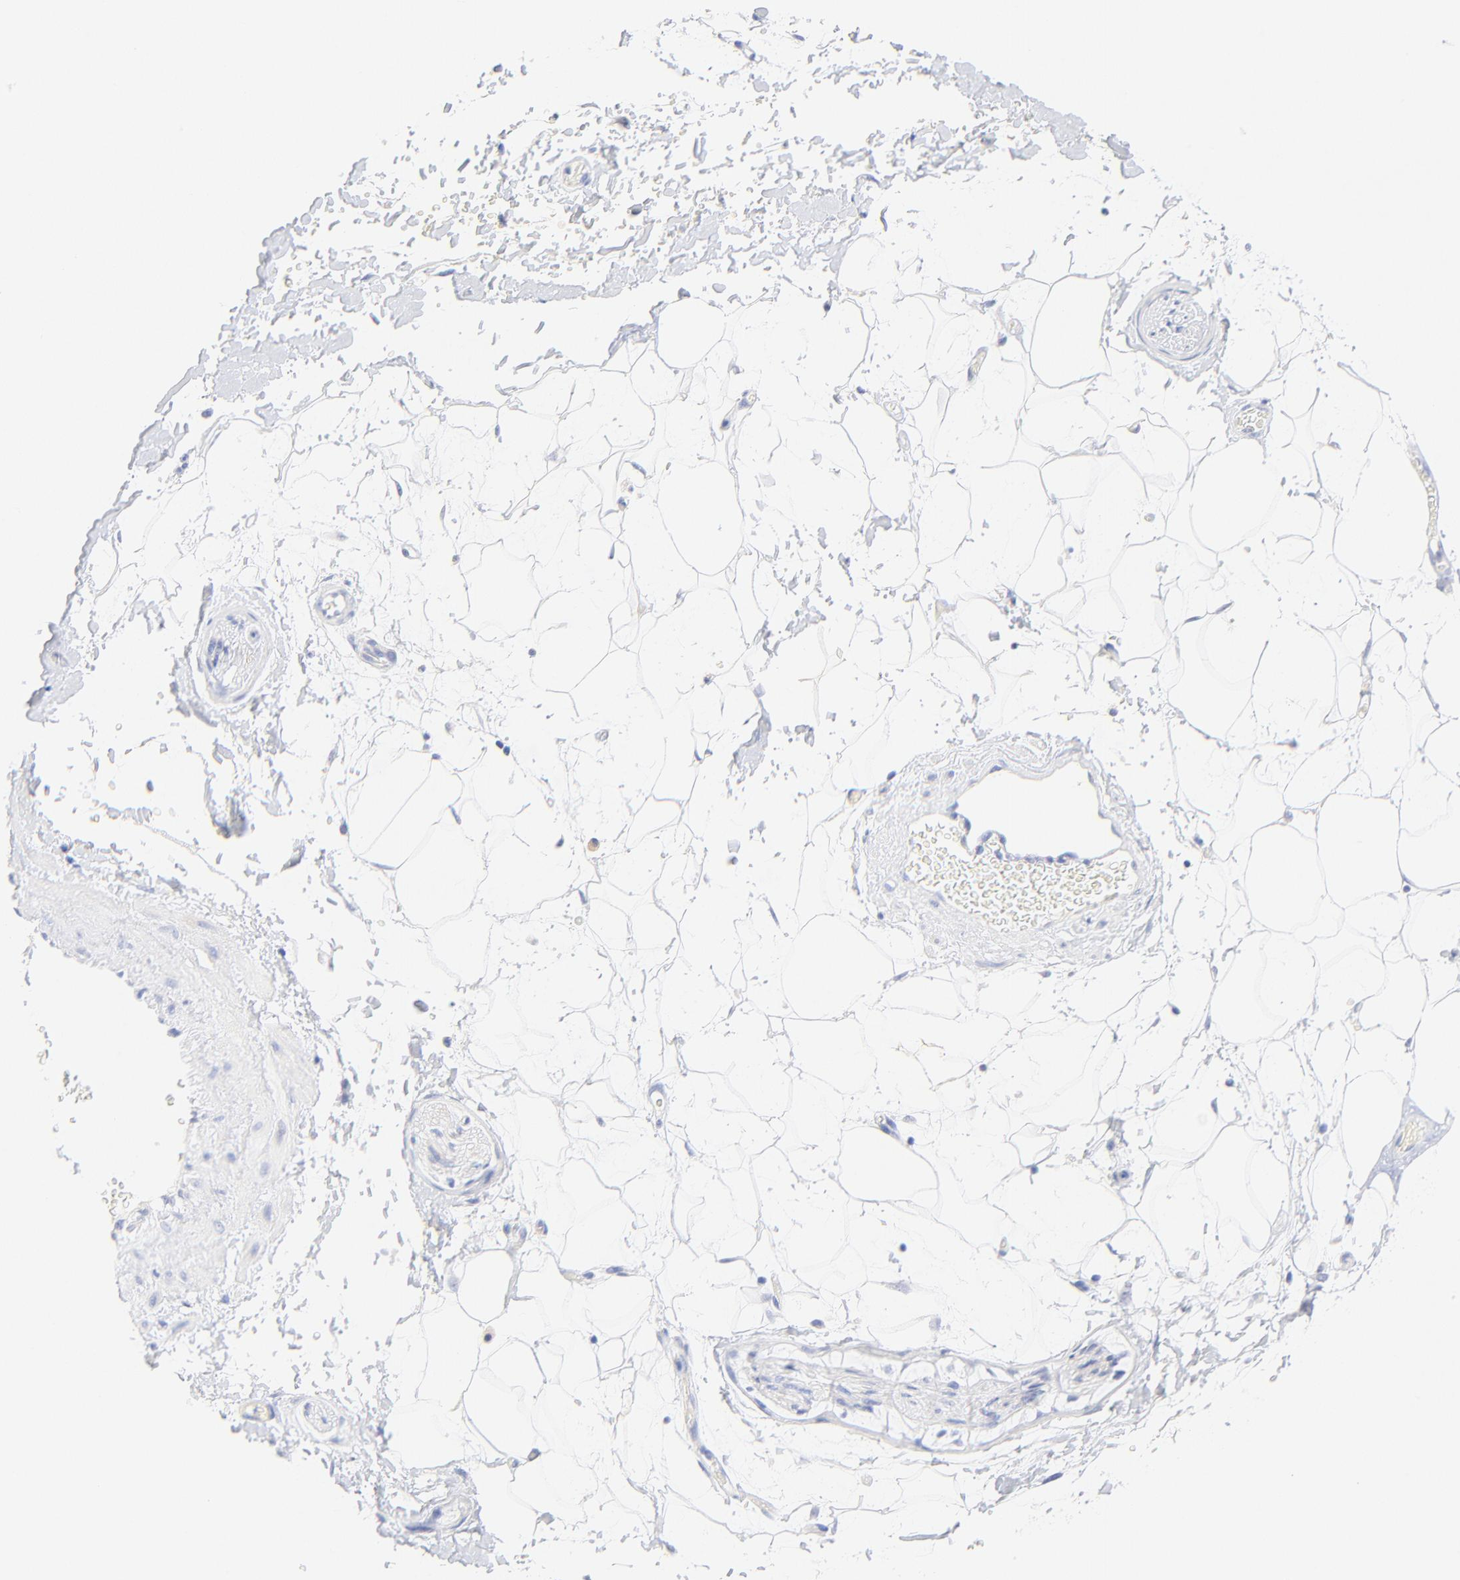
{"staining": {"intensity": "negative", "quantity": "none", "location": "none"}, "tissue": "adipose tissue", "cell_type": "Adipocytes", "image_type": "normal", "snomed": [{"axis": "morphology", "description": "Normal tissue, NOS"}, {"axis": "topography", "description": "Soft tissue"}], "caption": "An immunohistochemistry photomicrograph of benign adipose tissue is shown. There is no staining in adipocytes of adipose tissue. The staining was performed using DAB to visualize the protein expression in brown, while the nuclei were stained in blue with hematoxylin (Magnification: 20x).", "gene": "SULT4A1", "patient": {"sex": "male", "age": 72}}